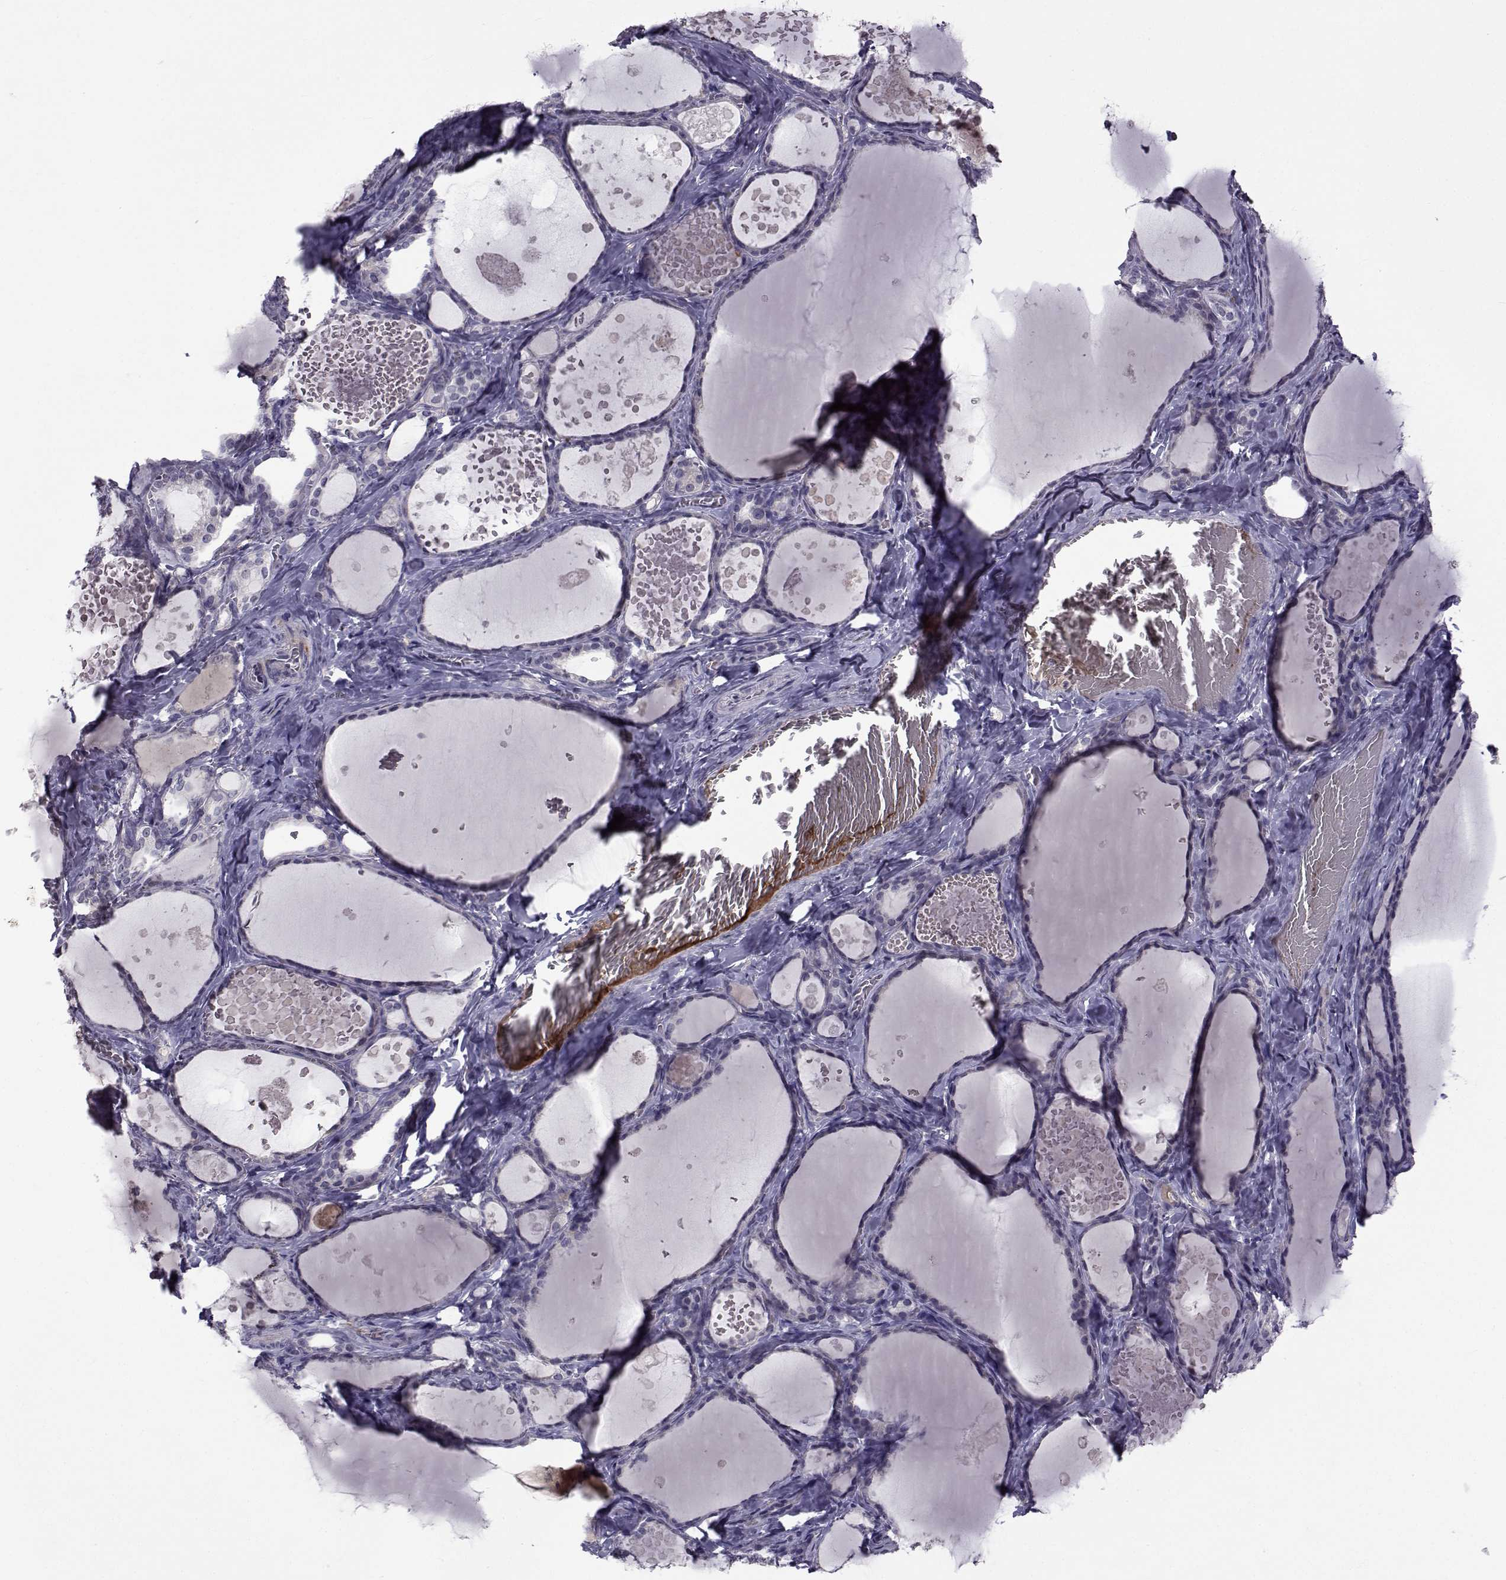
{"staining": {"intensity": "negative", "quantity": "none", "location": "none"}, "tissue": "thyroid gland", "cell_type": "Glandular cells", "image_type": "normal", "snomed": [{"axis": "morphology", "description": "Normal tissue, NOS"}, {"axis": "topography", "description": "Thyroid gland"}], "caption": "A micrograph of human thyroid gland is negative for staining in glandular cells. (DAB (3,3'-diaminobenzidine) IHC with hematoxylin counter stain).", "gene": "TNFRSF11B", "patient": {"sex": "female", "age": 56}}